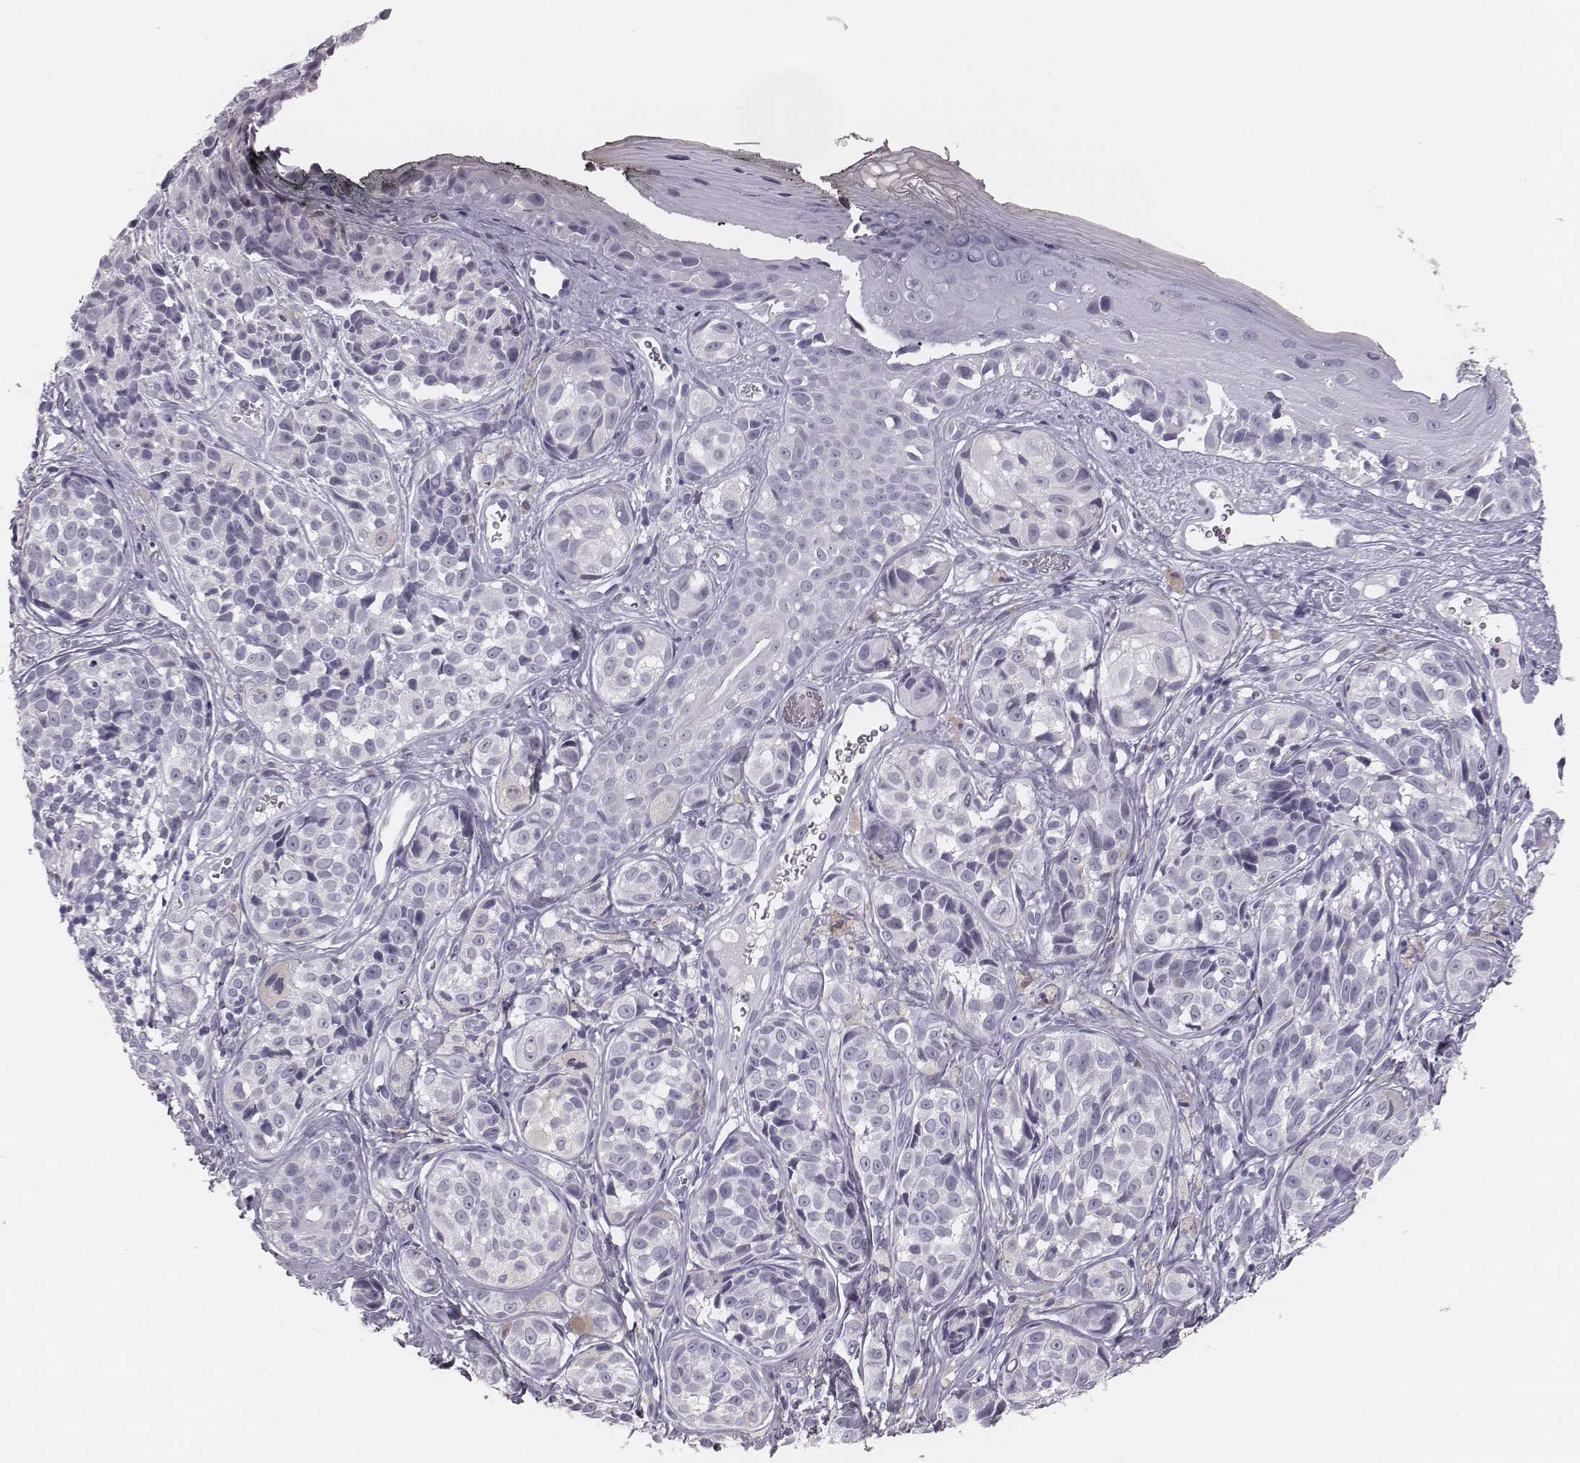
{"staining": {"intensity": "negative", "quantity": "none", "location": "none"}, "tissue": "melanoma", "cell_type": "Tumor cells", "image_type": "cancer", "snomed": [{"axis": "morphology", "description": "Malignant melanoma, NOS"}, {"axis": "topography", "description": "Skin"}], "caption": "This is an immunohistochemistry (IHC) image of human malignant melanoma. There is no expression in tumor cells.", "gene": "CSH1", "patient": {"sex": "male", "age": 48}}